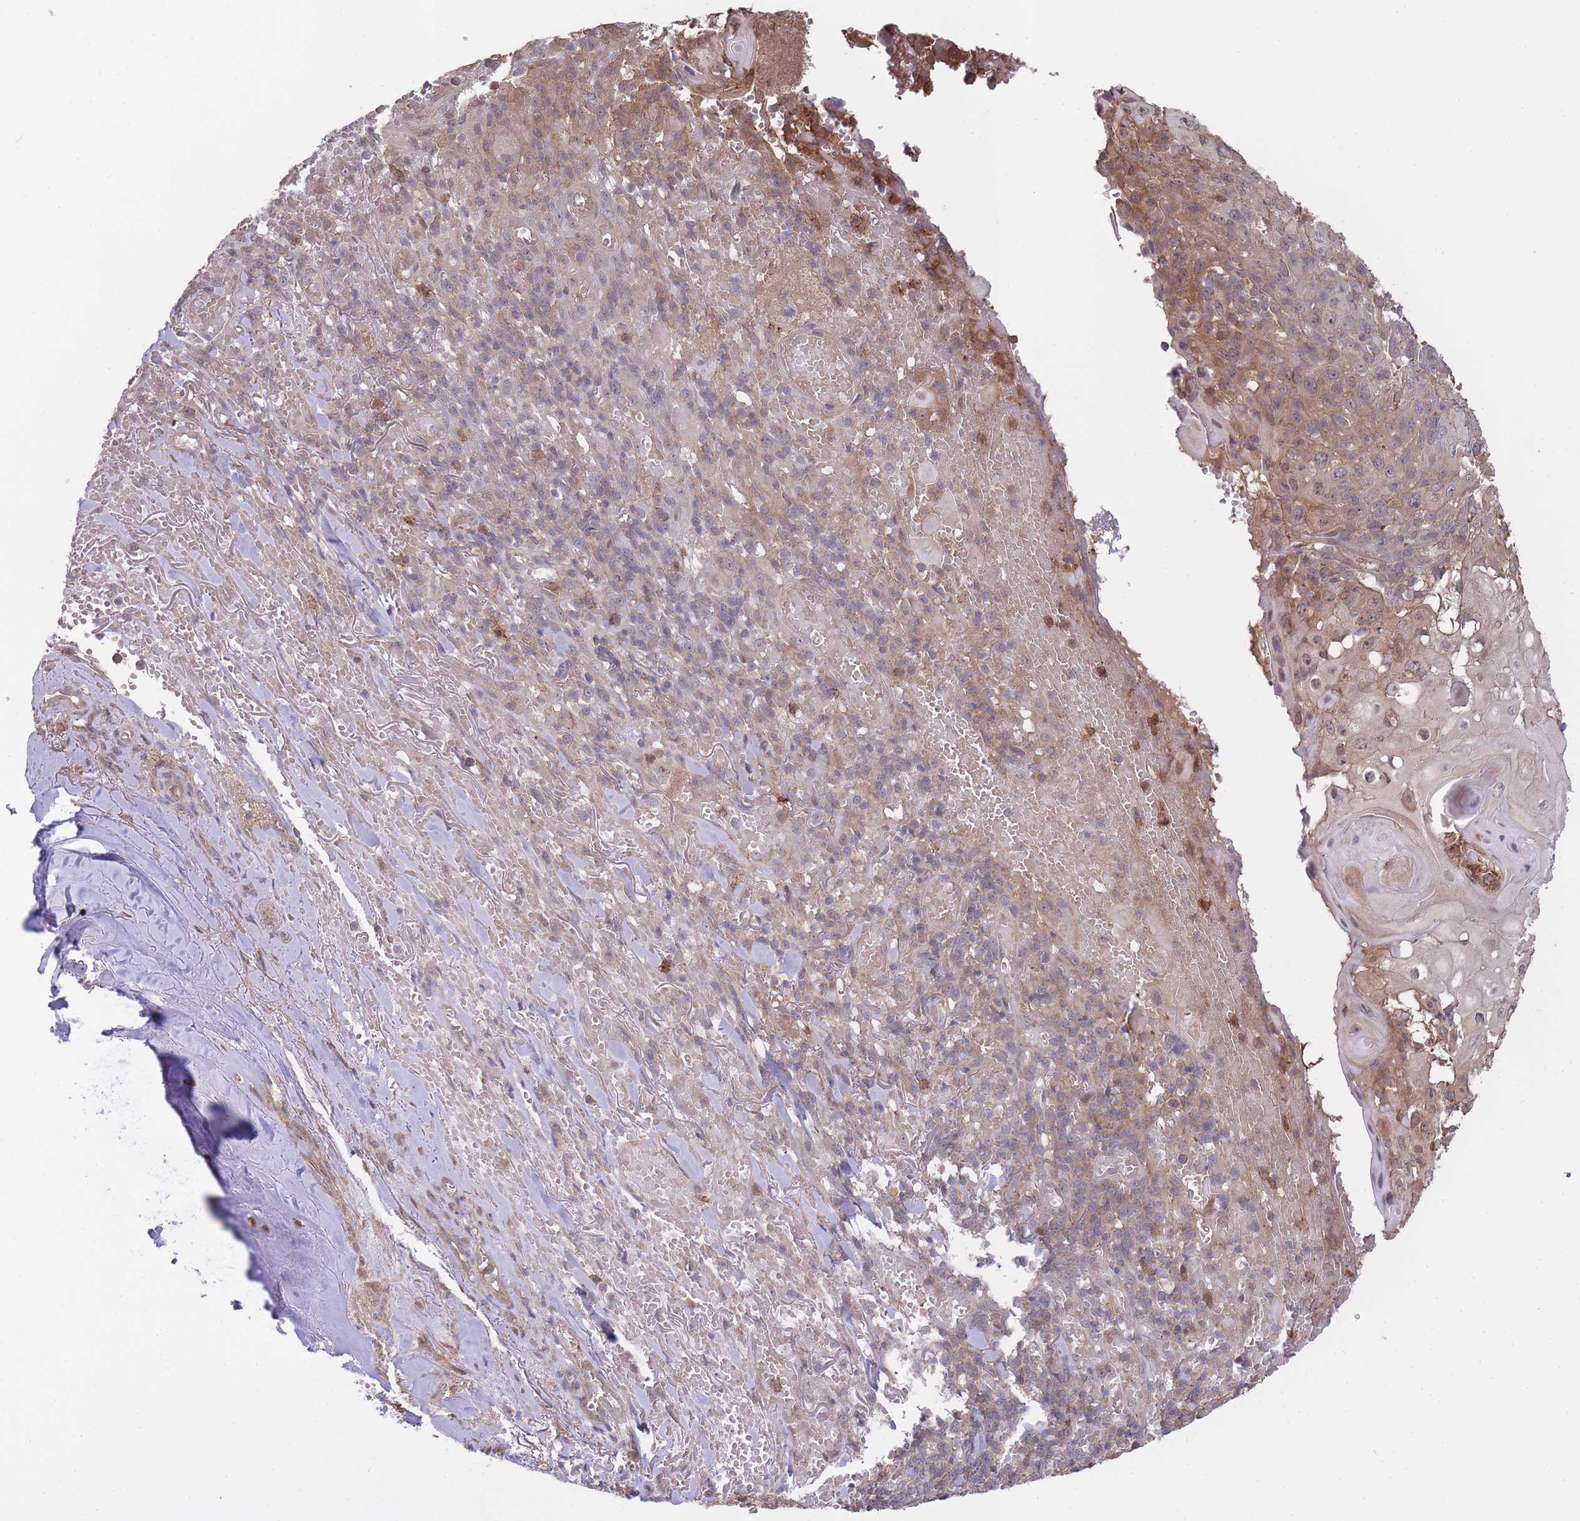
{"staining": {"intensity": "weak", "quantity": "25%-75%", "location": "cytoplasmic/membranous"}, "tissue": "skin cancer", "cell_type": "Tumor cells", "image_type": "cancer", "snomed": [{"axis": "morphology", "description": "Normal tissue, NOS"}, {"axis": "morphology", "description": "Squamous cell carcinoma, NOS"}, {"axis": "topography", "description": "Skin"}, {"axis": "topography", "description": "Cartilage tissue"}], "caption": "Immunohistochemistry photomicrograph of neoplastic tissue: skin cancer (squamous cell carcinoma) stained using immunohistochemistry (IHC) displays low levels of weak protein expression localized specifically in the cytoplasmic/membranous of tumor cells, appearing as a cytoplasmic/membranous brown color.", "gene": "ZNF304", "patient": {"sex": "female", "age": 79}}